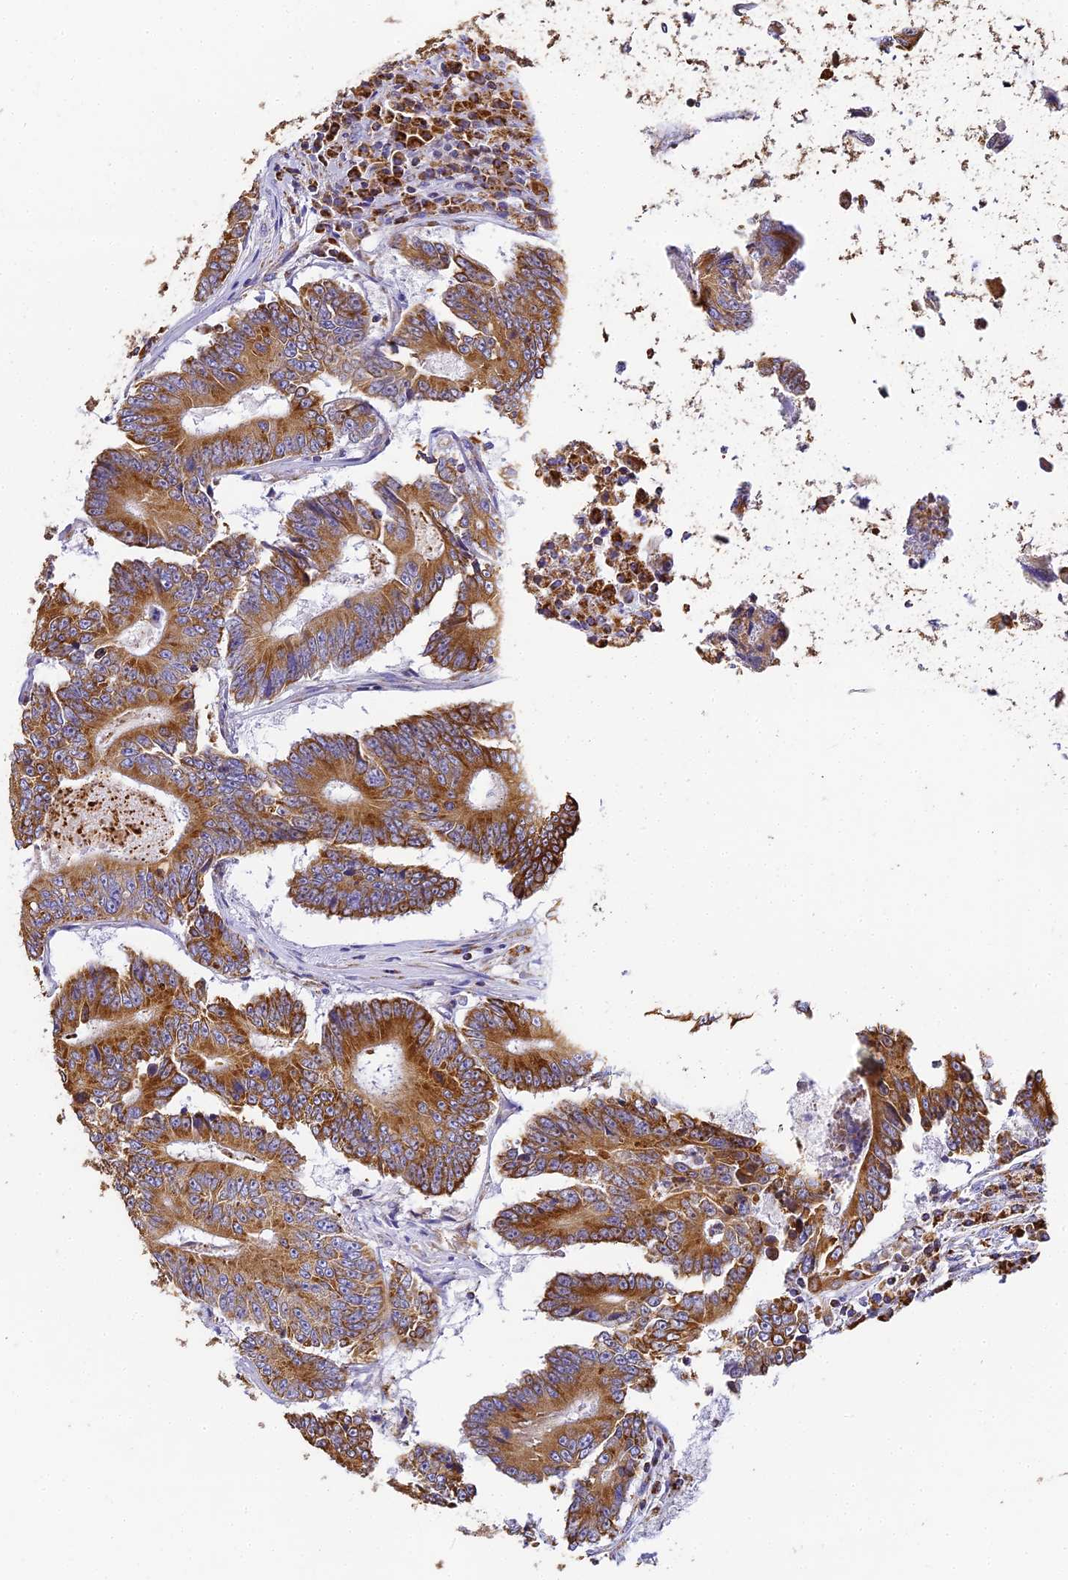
{"staining": {"intensity": "strong", "quantity": ">75%", "location": "cytoplasmic/membranous"}, "tissue": "colorectal cancer", "cell_type": "Tumor cells", "image_type": "cancer", "snomed": [{"axis": "morphology", "description": "Adenocarcinoma, NOS"}, {"axis": "topography", "description": "Colon"}], "caption": "Colorectal adenocarcinoma stained for a protein shows strong cytoplasmic/membranous positivity in tumor cells. Nuclei are stained in blue.", "gene": "COX6C", "patient": {"sex": "male", "age": 83}}